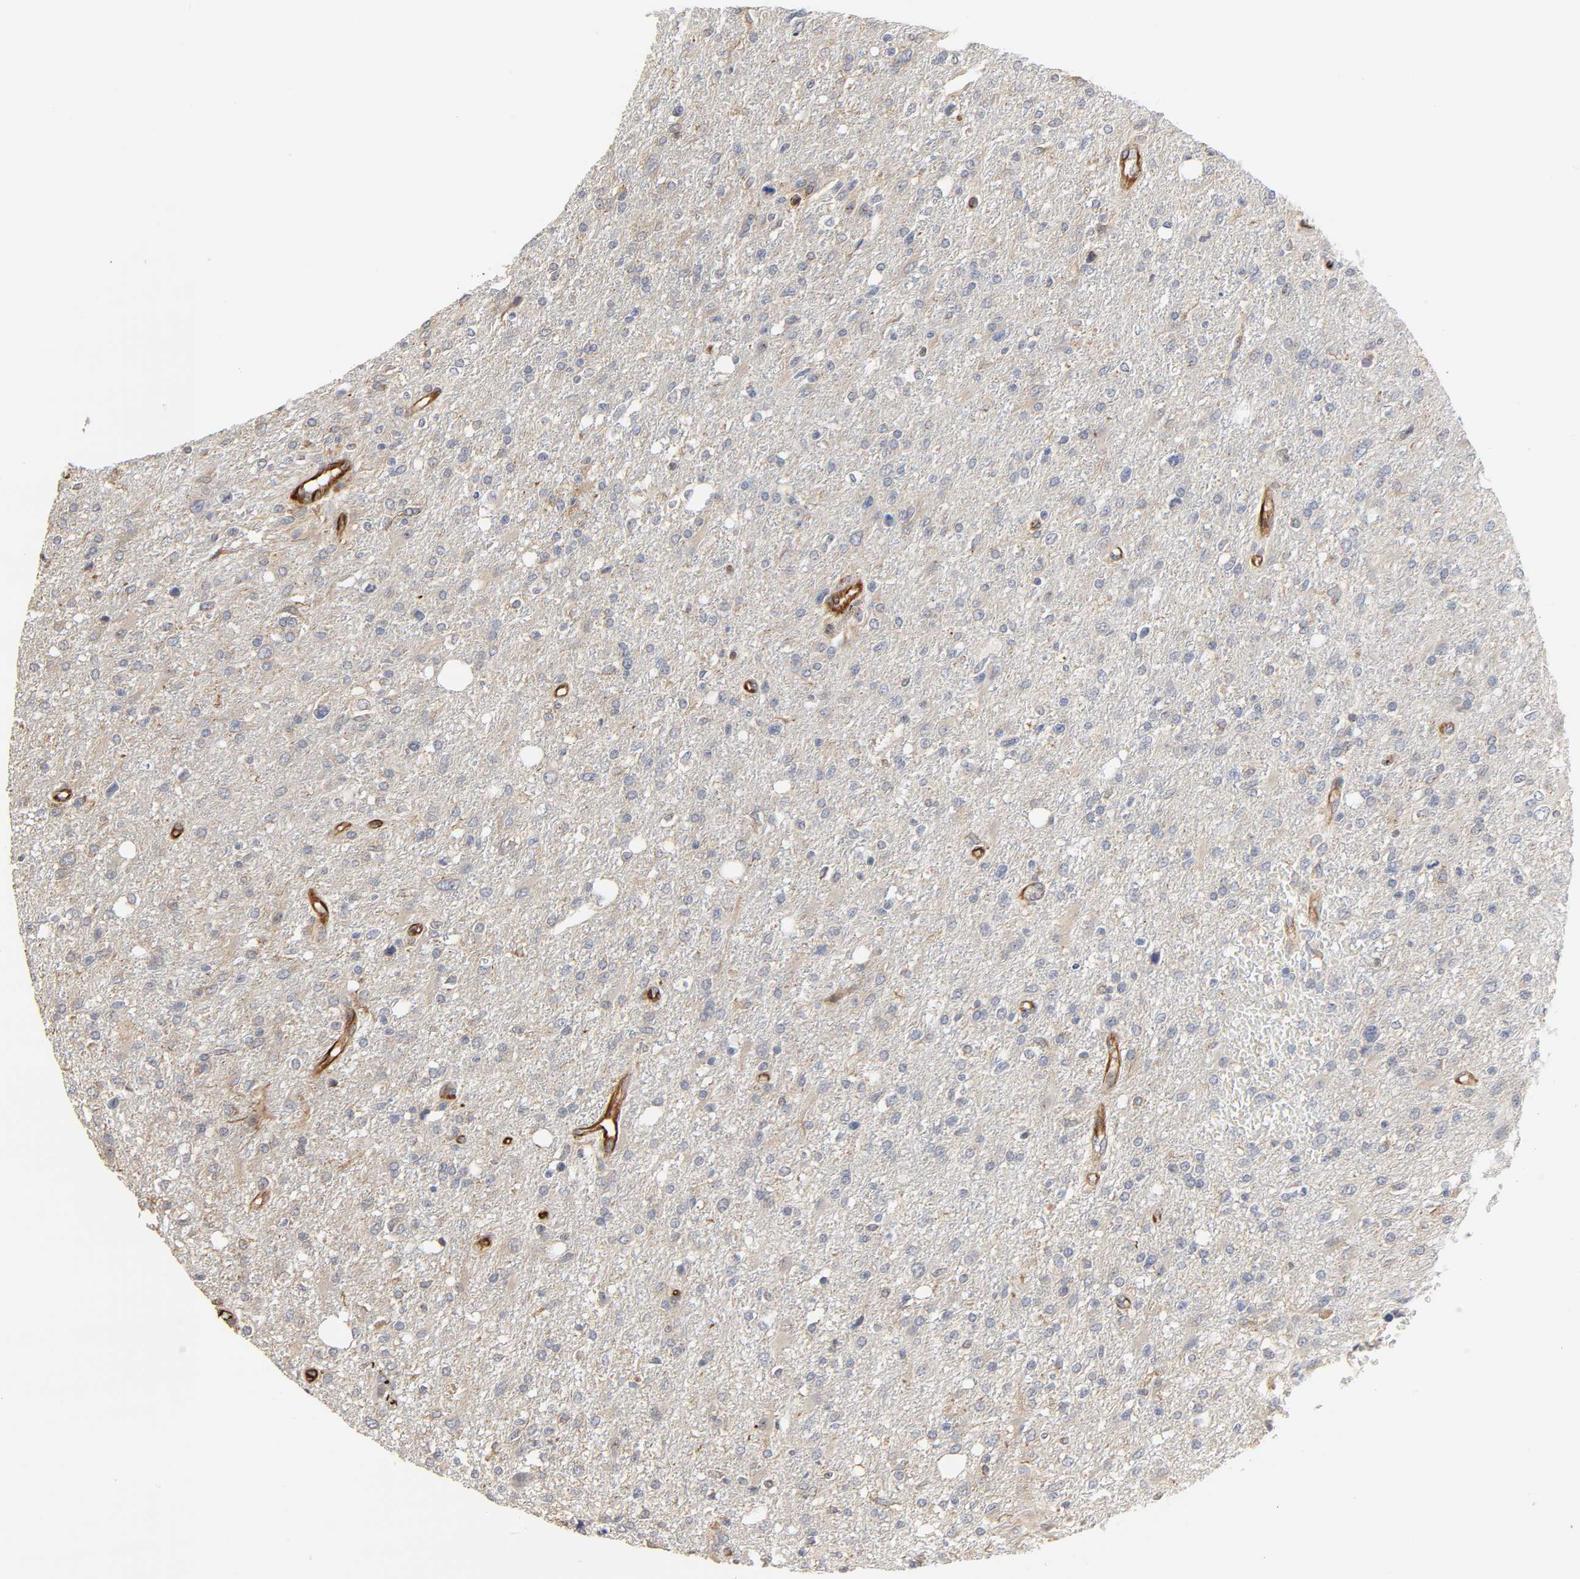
{"staining": {"intensity": "moderate", "quantity": "<25%", "location": "cytoplasmic/membranous"}, "tissue": "glioma", "cell_type": "Tumor cells", "image_type": "cancer", "snomed": [{"axis": "morphology", "description": "Glioma, malignant, High grade"}, {"axis": "topography", "description": "Cerebral cortex"}], "caption": "Protein expression analysis of human malignant high-grade glioma reveals moderate cytoplasmic/membranous staining in approximately <25% of tumor cells.", "gene": "FAM118A", "patient": {"sex": "male", "age": 76}}